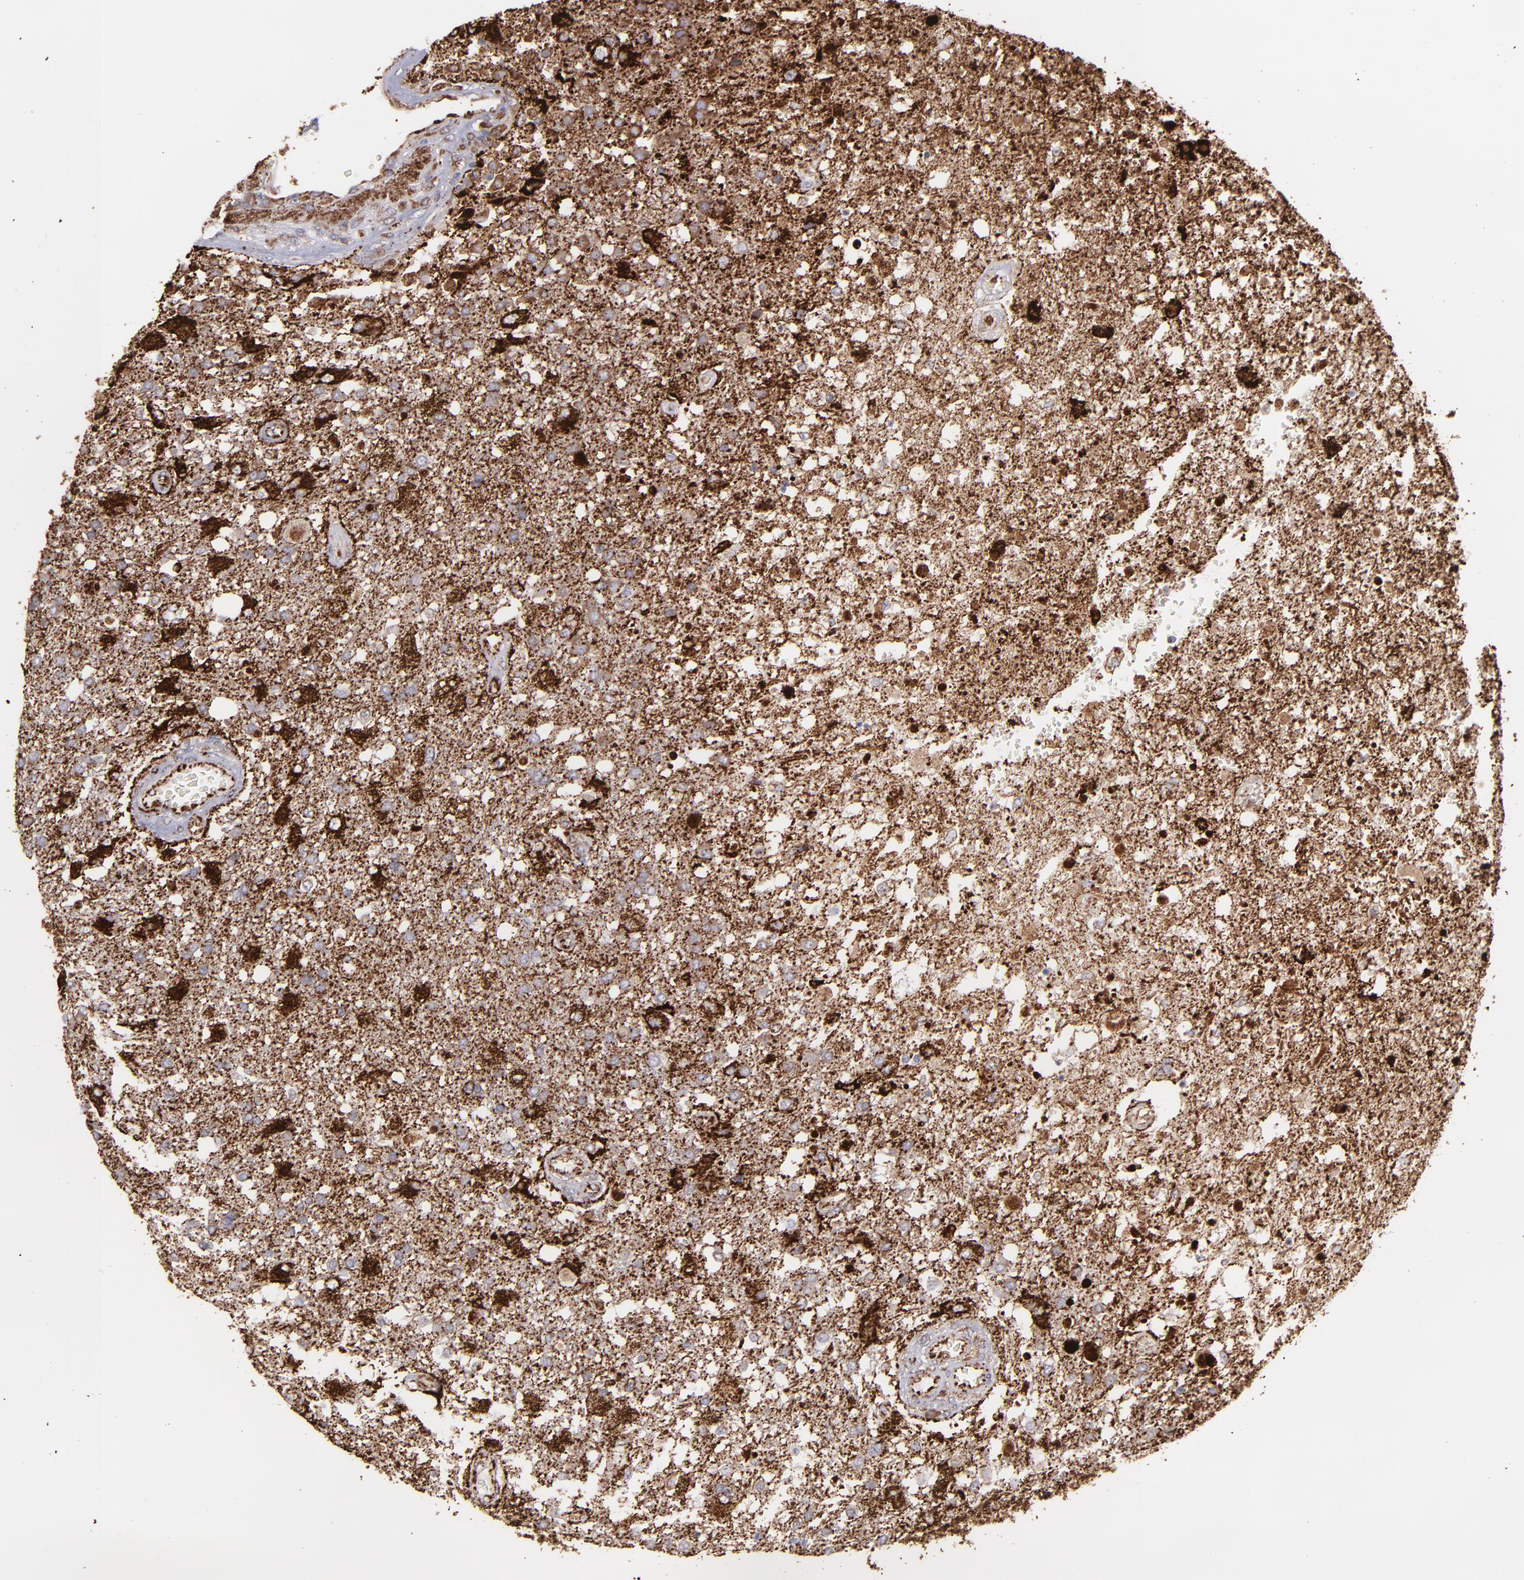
{"staining": {"intensity": "strong", "quantity": ">75%", "location": "cytoplasmic/membranous"}, "tissue": "glioma", "cell_type": "Tumor cells", "image_type": "cancer", "snomed": [{"axis": "morphology", "description": "Glioma, malignant, High grade"}, {"axis": "topography", "description": "Cerebral cortex"}], "caption": "Immunohistochemical staining of malignant glioma (high-grade) displays high levels of strong cytoplasmic/membranous positivity in approximately >75% of tumor cells. (Stains: DAB (3,3'-diaminobenzidine) in brown, nuclei in blue, Microscopy: brightfield microscopy at high magnification).", "gene": "MAOB", "patient": {"sex": "male", "age": 79}}